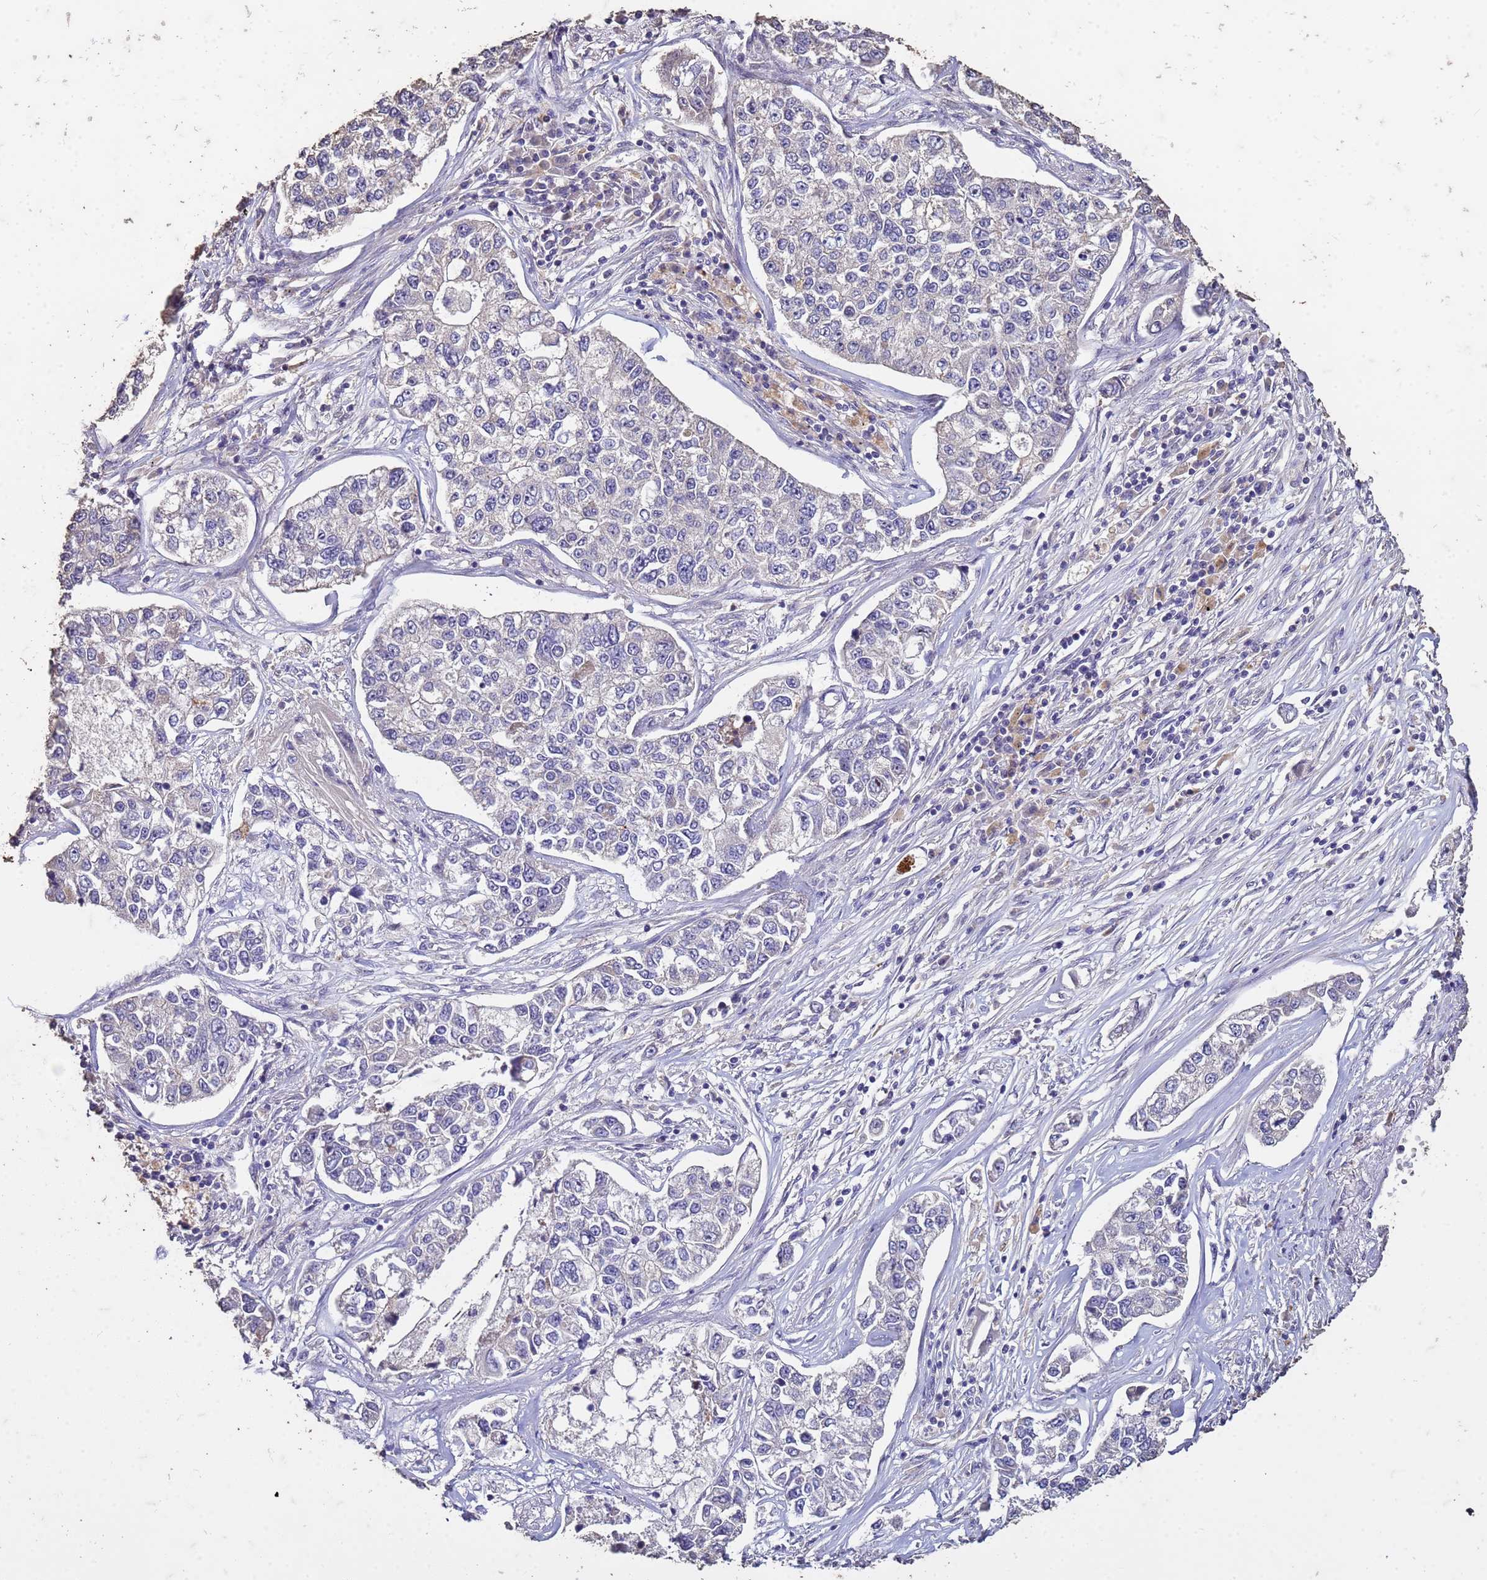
{"staining": {"intensity": "negative", "quantity": "none", "location": "none"}, "tissue": "lung cancer", "cell_type": "Tumor cells", "image_type": "cancer", "snomed": [{"axis": "morphology", "description": "Adenocarcinoma, NOS"}, {"axis": "topography", "description": "Lung"}], "caption": "This is a histopathology image of immunohistochemistry staining of lung cancer, which shows no staining in tumor cells.", "gene": "FAM184B", "patient": {"sex": "male", "age": 49}}